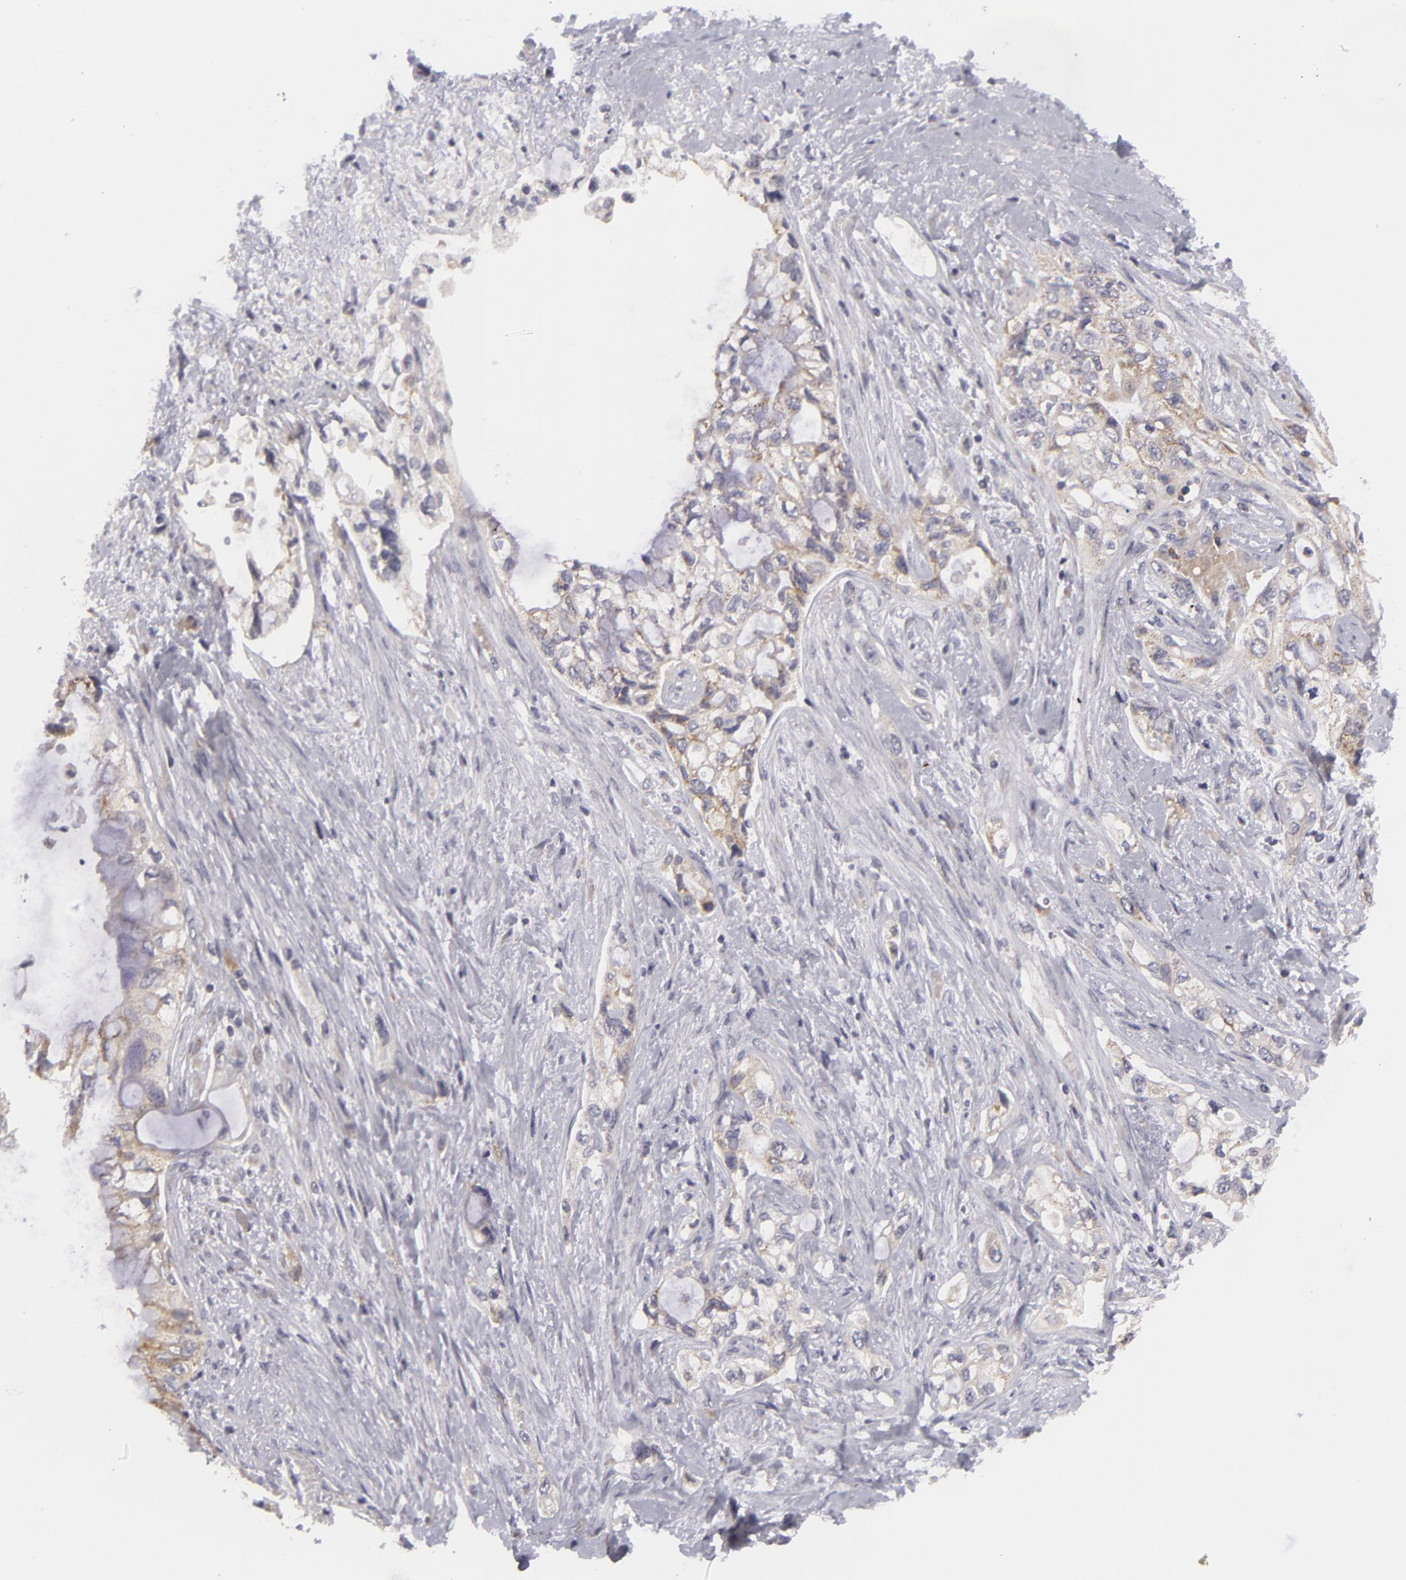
{"staining": {"intensity": "weak", "quantity": "25%-75%", "location": "cytoplasmic/membranous"}, "tissue": "pancreatic cancer", "cell_type": "Tumor cells", "image_type": "cancer", "snomed": [{"axis": "morphology", "description": "Adenocarcinoma, NOS"}, {"axis": "topography", "description": "Pancreas"}], "caption": "Tumor cells demonstrate low levels of weak cytoplasmic/membranous expression in approximately 25%-75% of cells in human pancreatic cancer (adenocarcinoma).", "gene": "ATP2B3", "patient": {"sex": "female", "age": 70}}